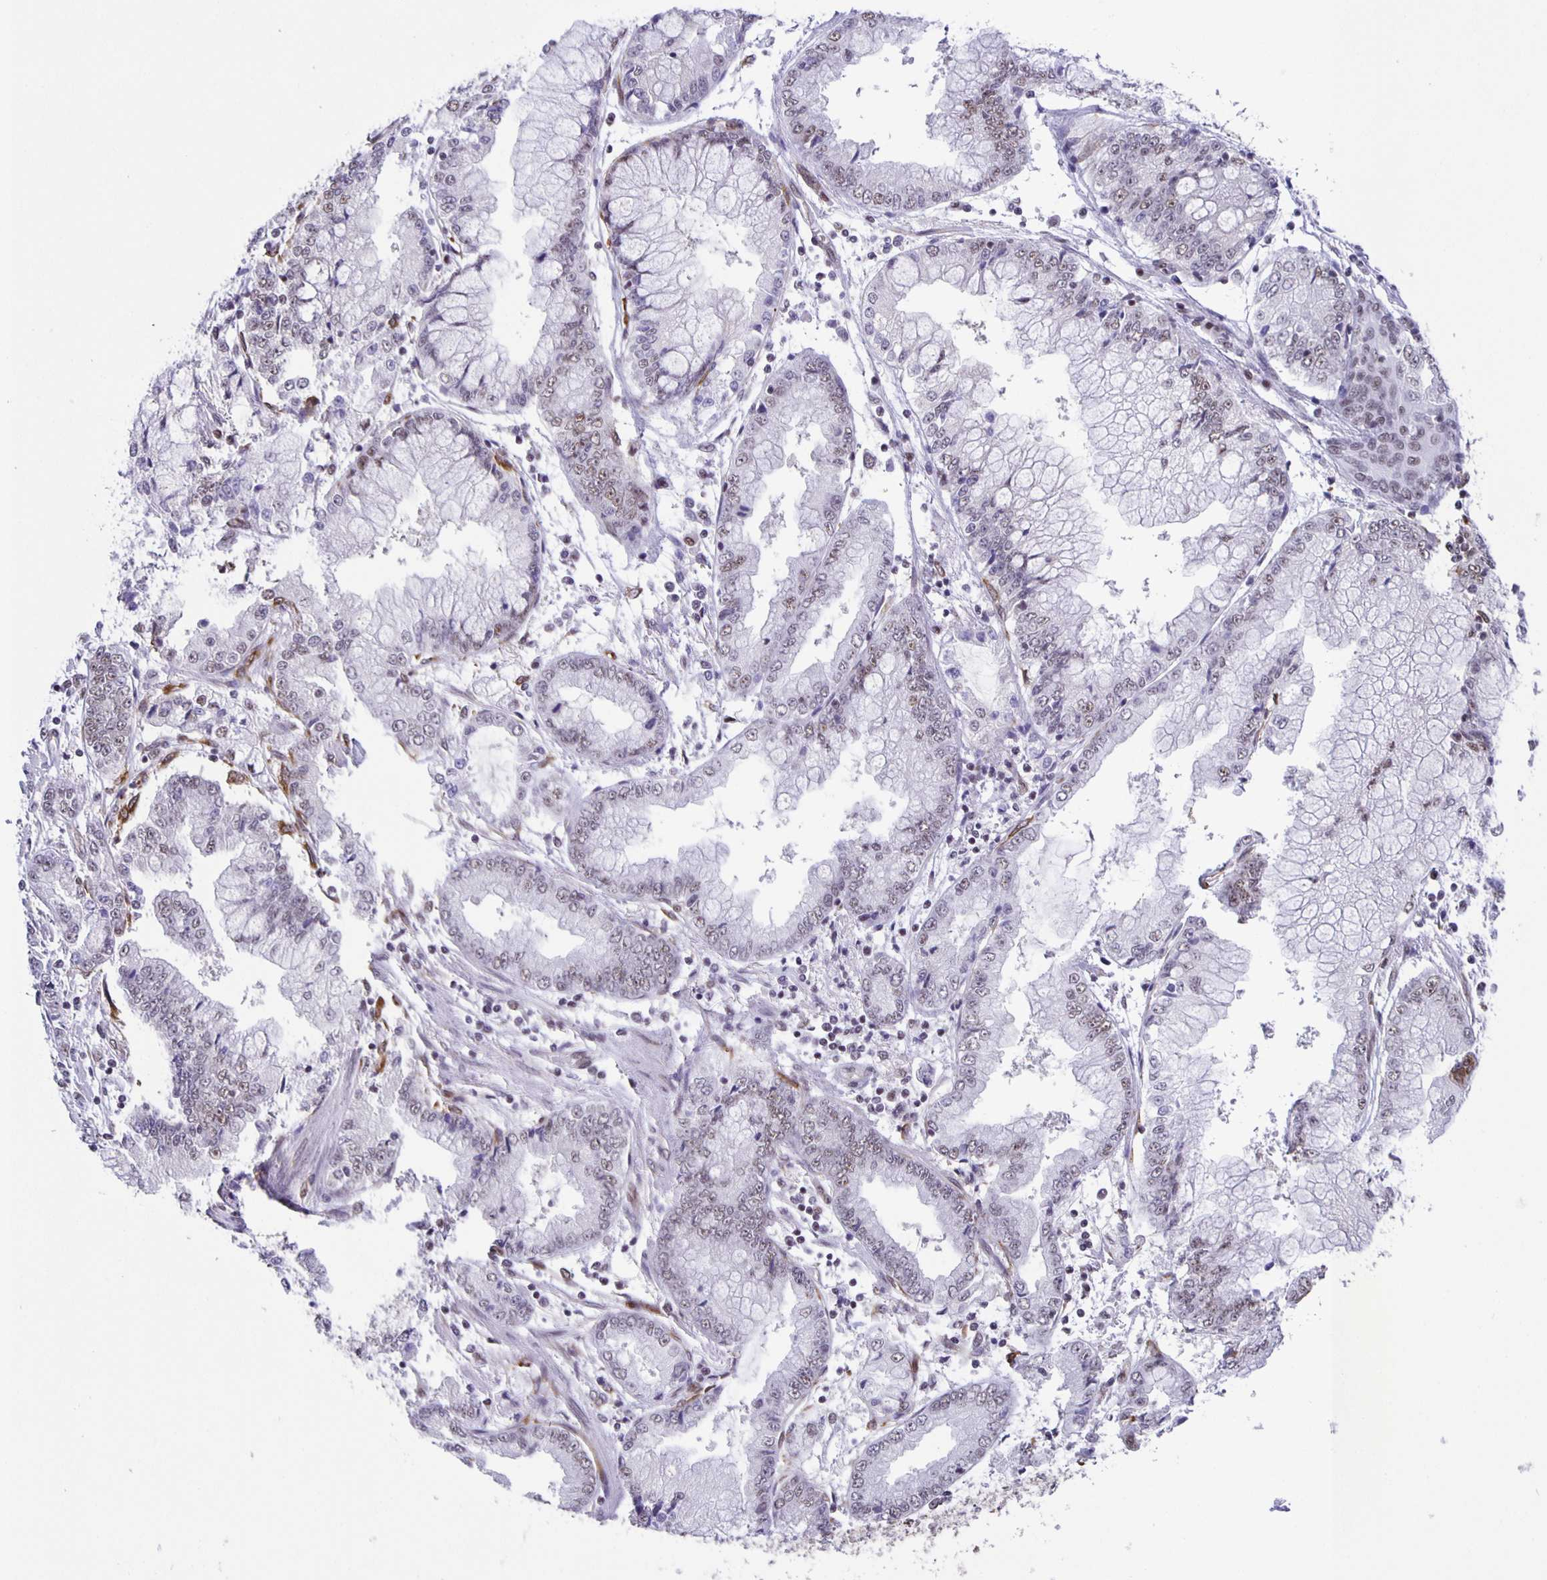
{"staining": {"intensity": "weak", "quantity": "<25%", "location": "nuclear"}, "tissue": "stomach cancer", "cell_type": "Tumor cells", "image_type": "cancer", "snomed": [{"axis": "morphology", "description": "Adenocarcinoma, NOS"}, {"axis": "topography", "description": "Stomach, upper"}], "caption": "This is an immunohistochemistry micrograph of stomach cancer (adenocarcinoma). There is no positivity in tumor cells.", "gene": "ZRANB2", "patient": {"sex": "female", "age": 74}}